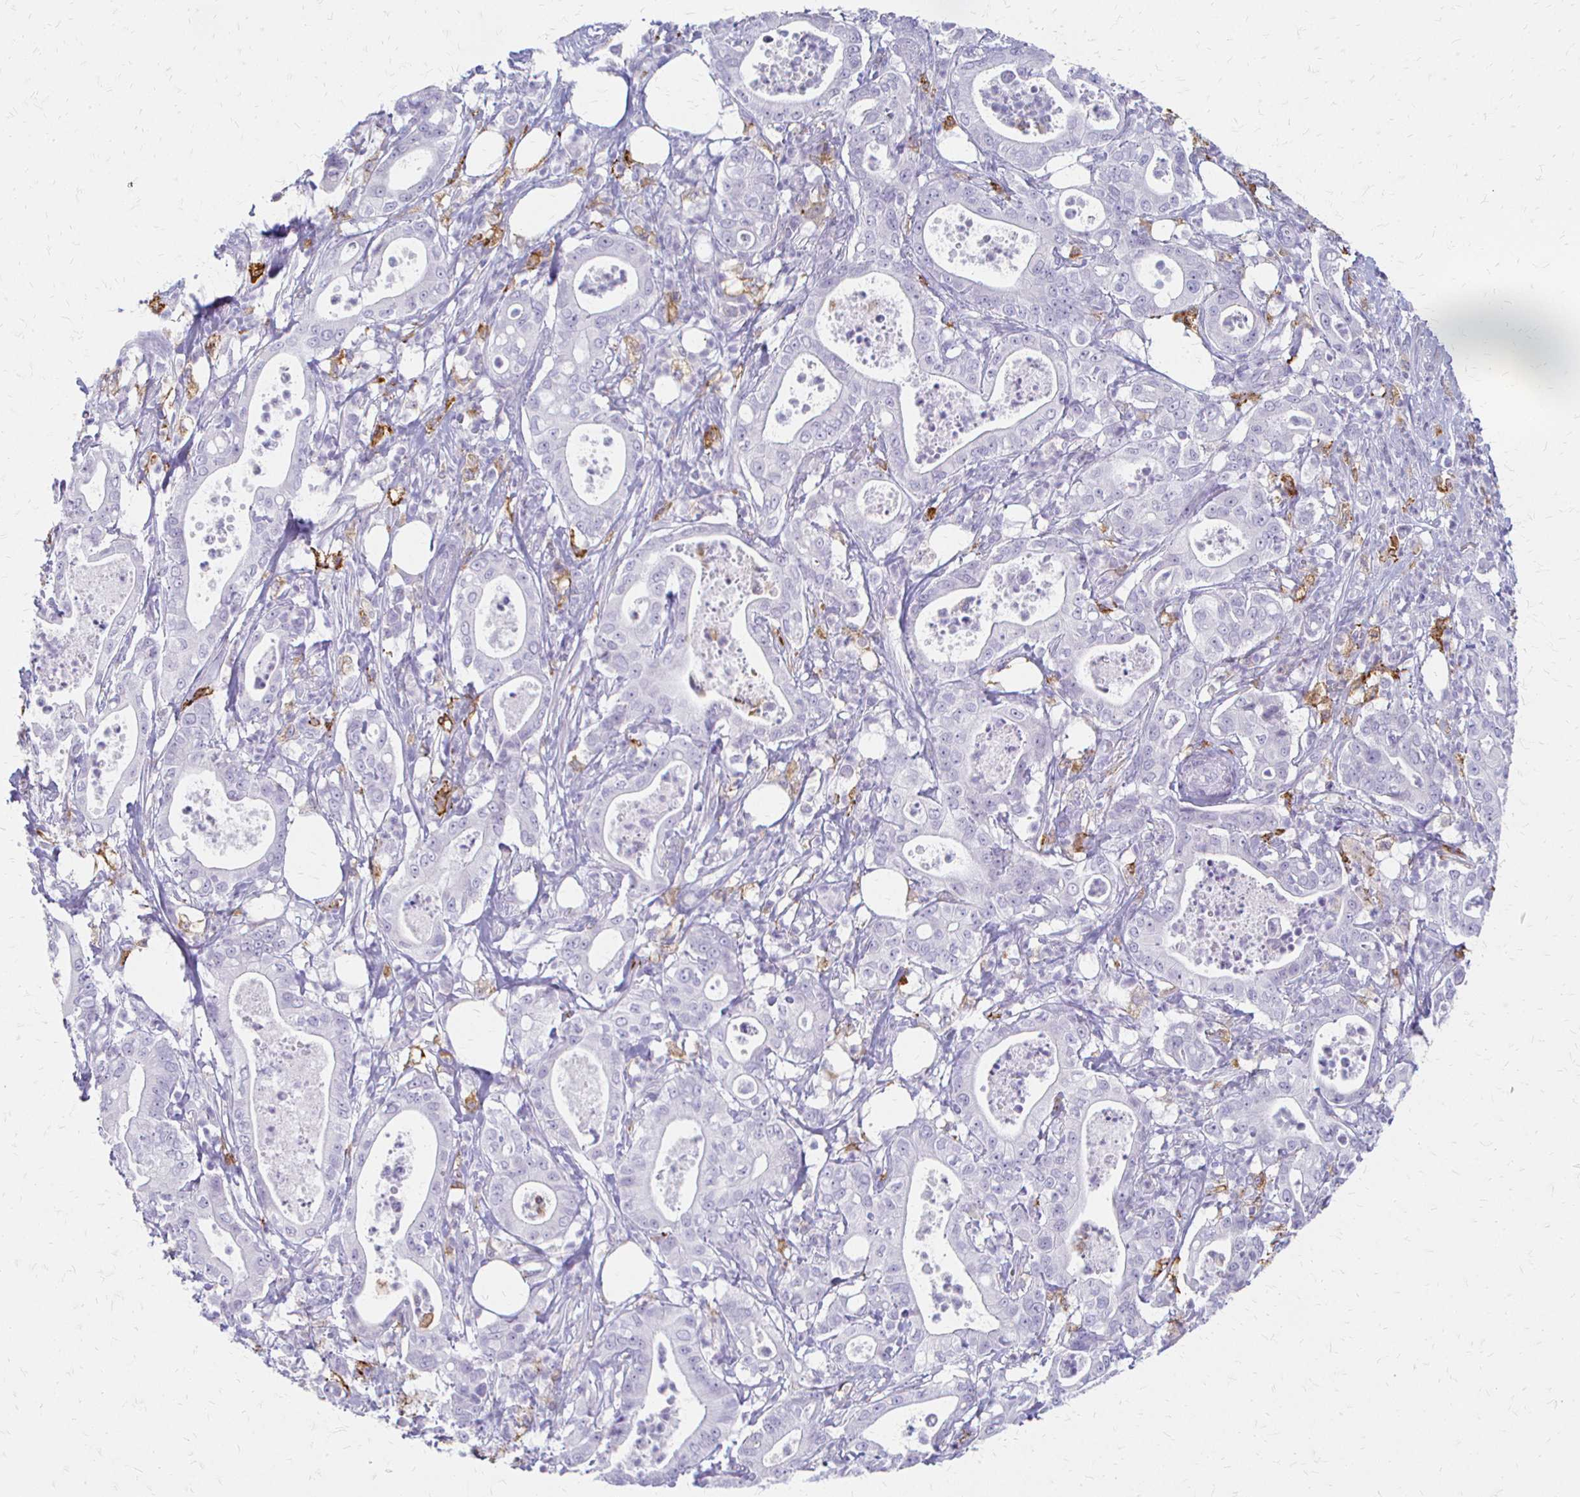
{"staining": {"intensity": "negative", "quantity": "none", "location": "none"}, "tissue": "pancreatic cancer", "cell_type": "Tumor cells", "image_type": "cancer", "snomed": [{"axis": "morphology", "description": "Adenocarcinoma, NOS"}, {"axis": "topography", "description": "Pancreas"}], "caption": "DAB (3,3'-diaminobenzidine) immunohistochemical staining of pancreatic cancer (adenocarcinoma) demonstrates no significant positivity in tumor cells. (Stains: DAB IHC with hematoxylin counter stain, Microscopy: brightfield microscopy at high magnification).", "gene": "ACP5", "patient": {"sex": "male", "age": 71}}